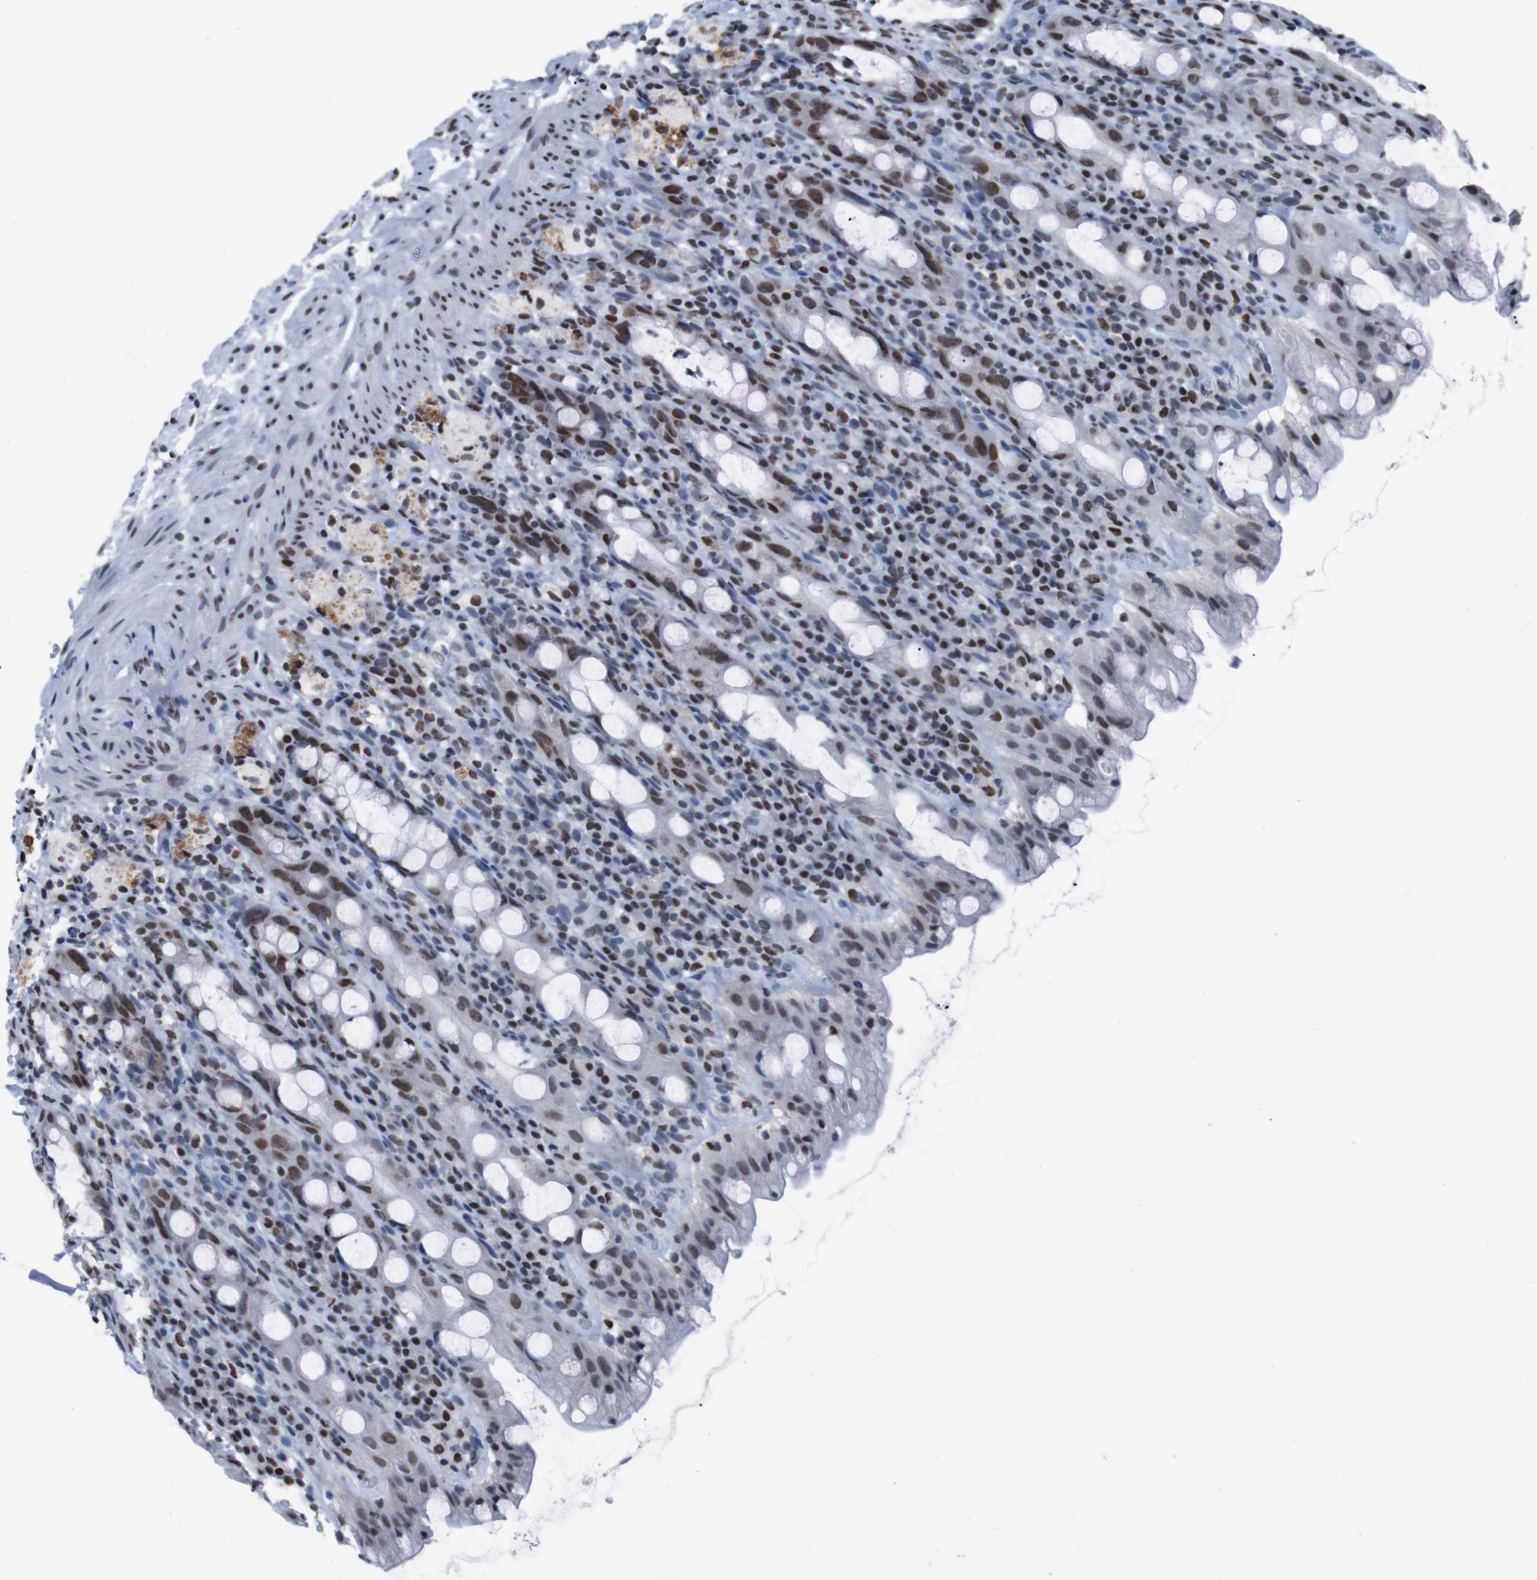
{"staining": {"intensity": "moderate", "quantity": ">75%", "location": "nuclear"}, "tissue": "rectum", "cell_type": "Glandular cells", "image_type": "normal", "snomed": [{"axis": "morphology", "description": "Normal tissue, NOS"}, {"axis": "topography", "description": "Rectum"}], "caption": "Immunohistochemical staining of unremarkable rectum shows medium levels of moderate nuclear staining in approximately >75% of glandular cells. (brown staining indicates protein expression, while blue staining denotes nuclei).", "gene": "PIP4P2", "patient": {"sex": "male", "age": 44}}